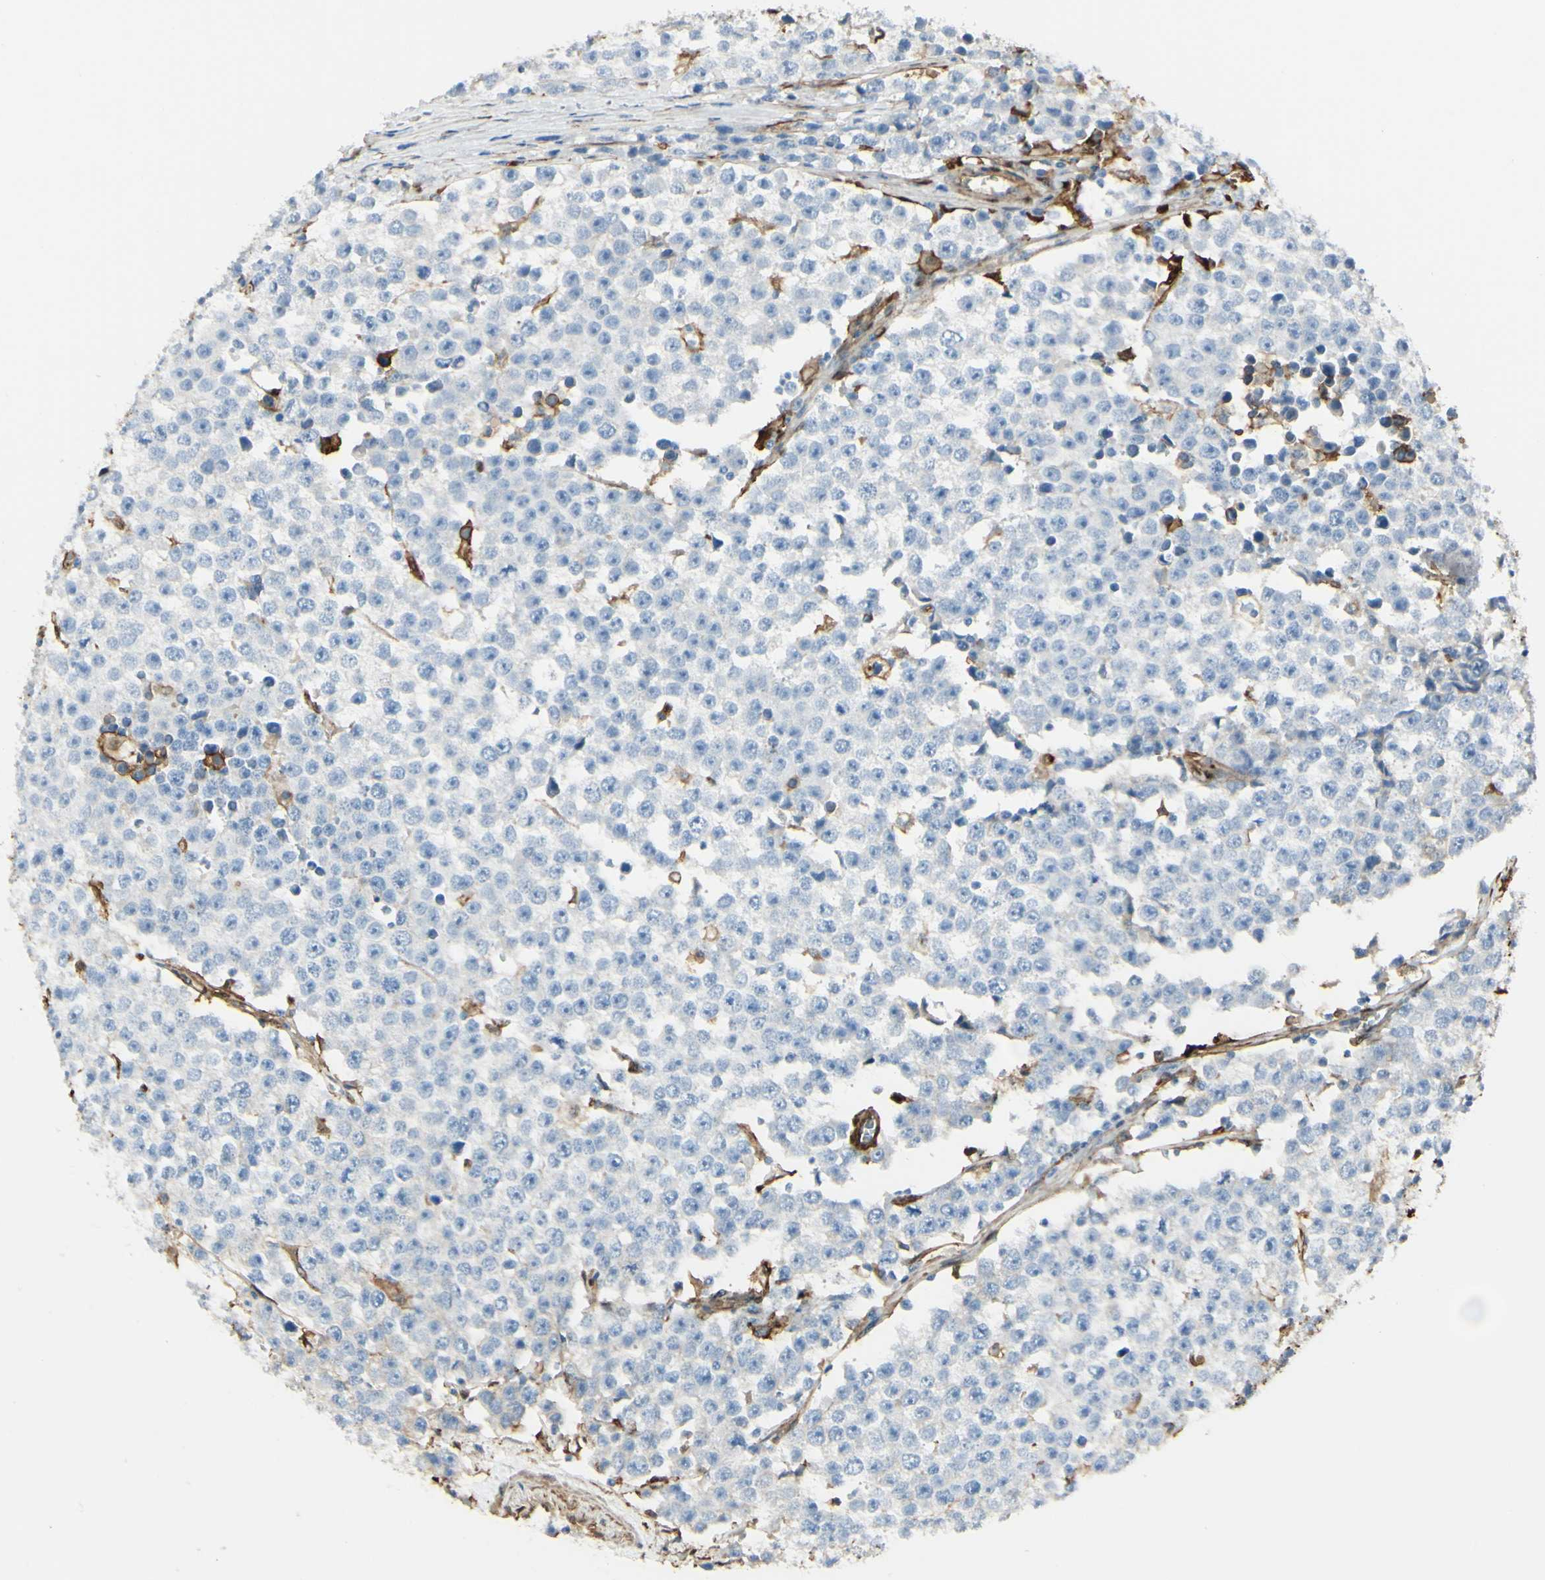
{"staining": {"intensity": "negative", "quantity": "none", "location": "none"}, "tissue": "testis cancer", "cell_type": "Tumor cells", "image_type": "cancer", "snomed": [{"axis": "morphology", "description": "Seminoma, NOS"}, {"axis": "morphology", "description": "Carcinoma, Embryonal, NOS"}, {"axis": "topography", "description": "Testis"}], "caption": "The image demonstrates no significant expression in tumor cells of testis cancer.", "gene": "GSN", "patient": {"sex": "male", "age": 52}}